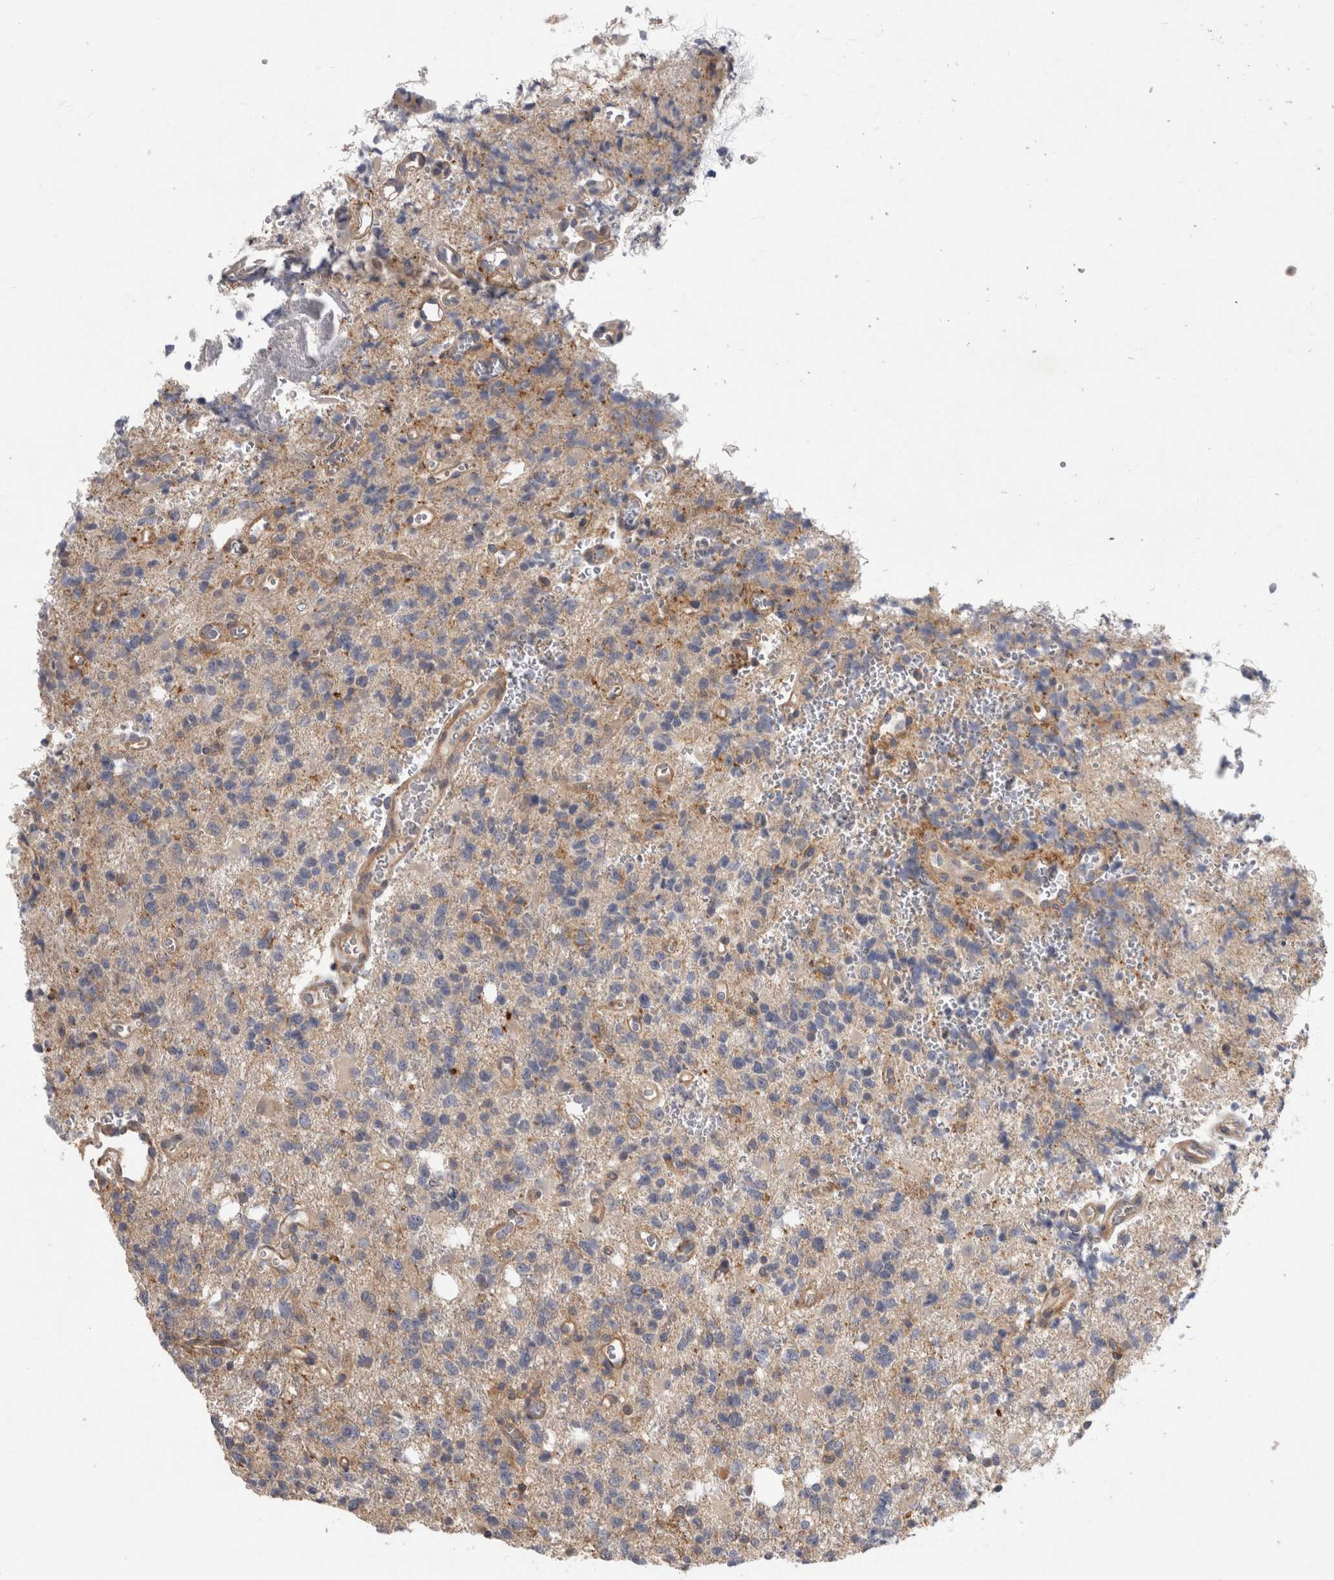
{"staining": {"intensity": "weak", "quantity": "<25%", "location": "cytoplasmic/membranous"}, "tissue": "glioma", "cell_type": "Tumor cells", "image_type": "cancer", "snomed": [{"axis": "morphology", "description": "Glioma, malignant, High grade"}, {"axis": "topography", "description": "Brain"}], "caption": "An IHC histopathology image of glioma is shown. There is no staining in tumor cells of glioma.", "gene": "PARP6", "patient": {"sex": "female", "age": 62}}